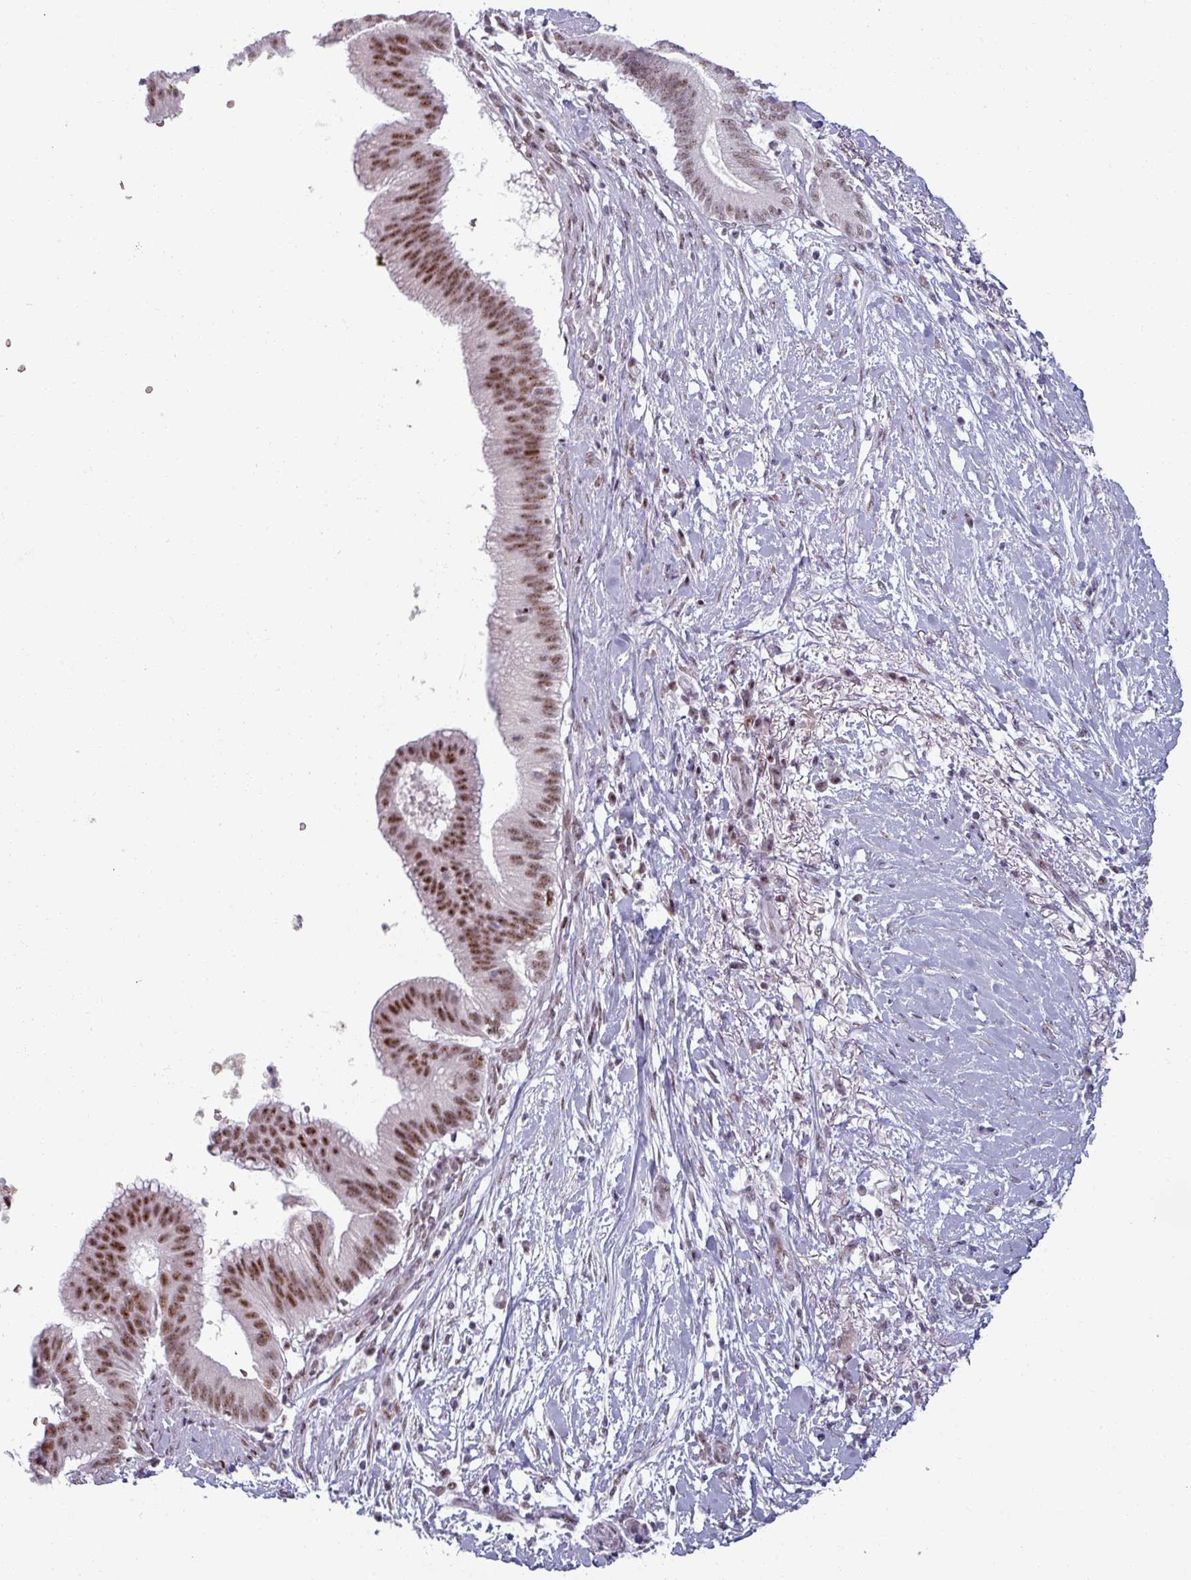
{"staining": {"intensity": "moderate", "quantity": ">75%", "location": "nuclear"}, "tissue": "pancreatic cancer", "cell_type": "Tumor cells", "image_type": "cancer", "snomed": [{"axis": "morphology", "description": "Adenocarcinoma, NOS"}, {"axis": "topography", "description": "Pancreas"}], "caption": "About >75% of tumor cells in pancreatic adenocarcinoma display moderate nuclear protein staining as visualized by brown immunohistochemical staining.", "gene": "NCOR1", "patient": {"sex": "male", "age": 68}}